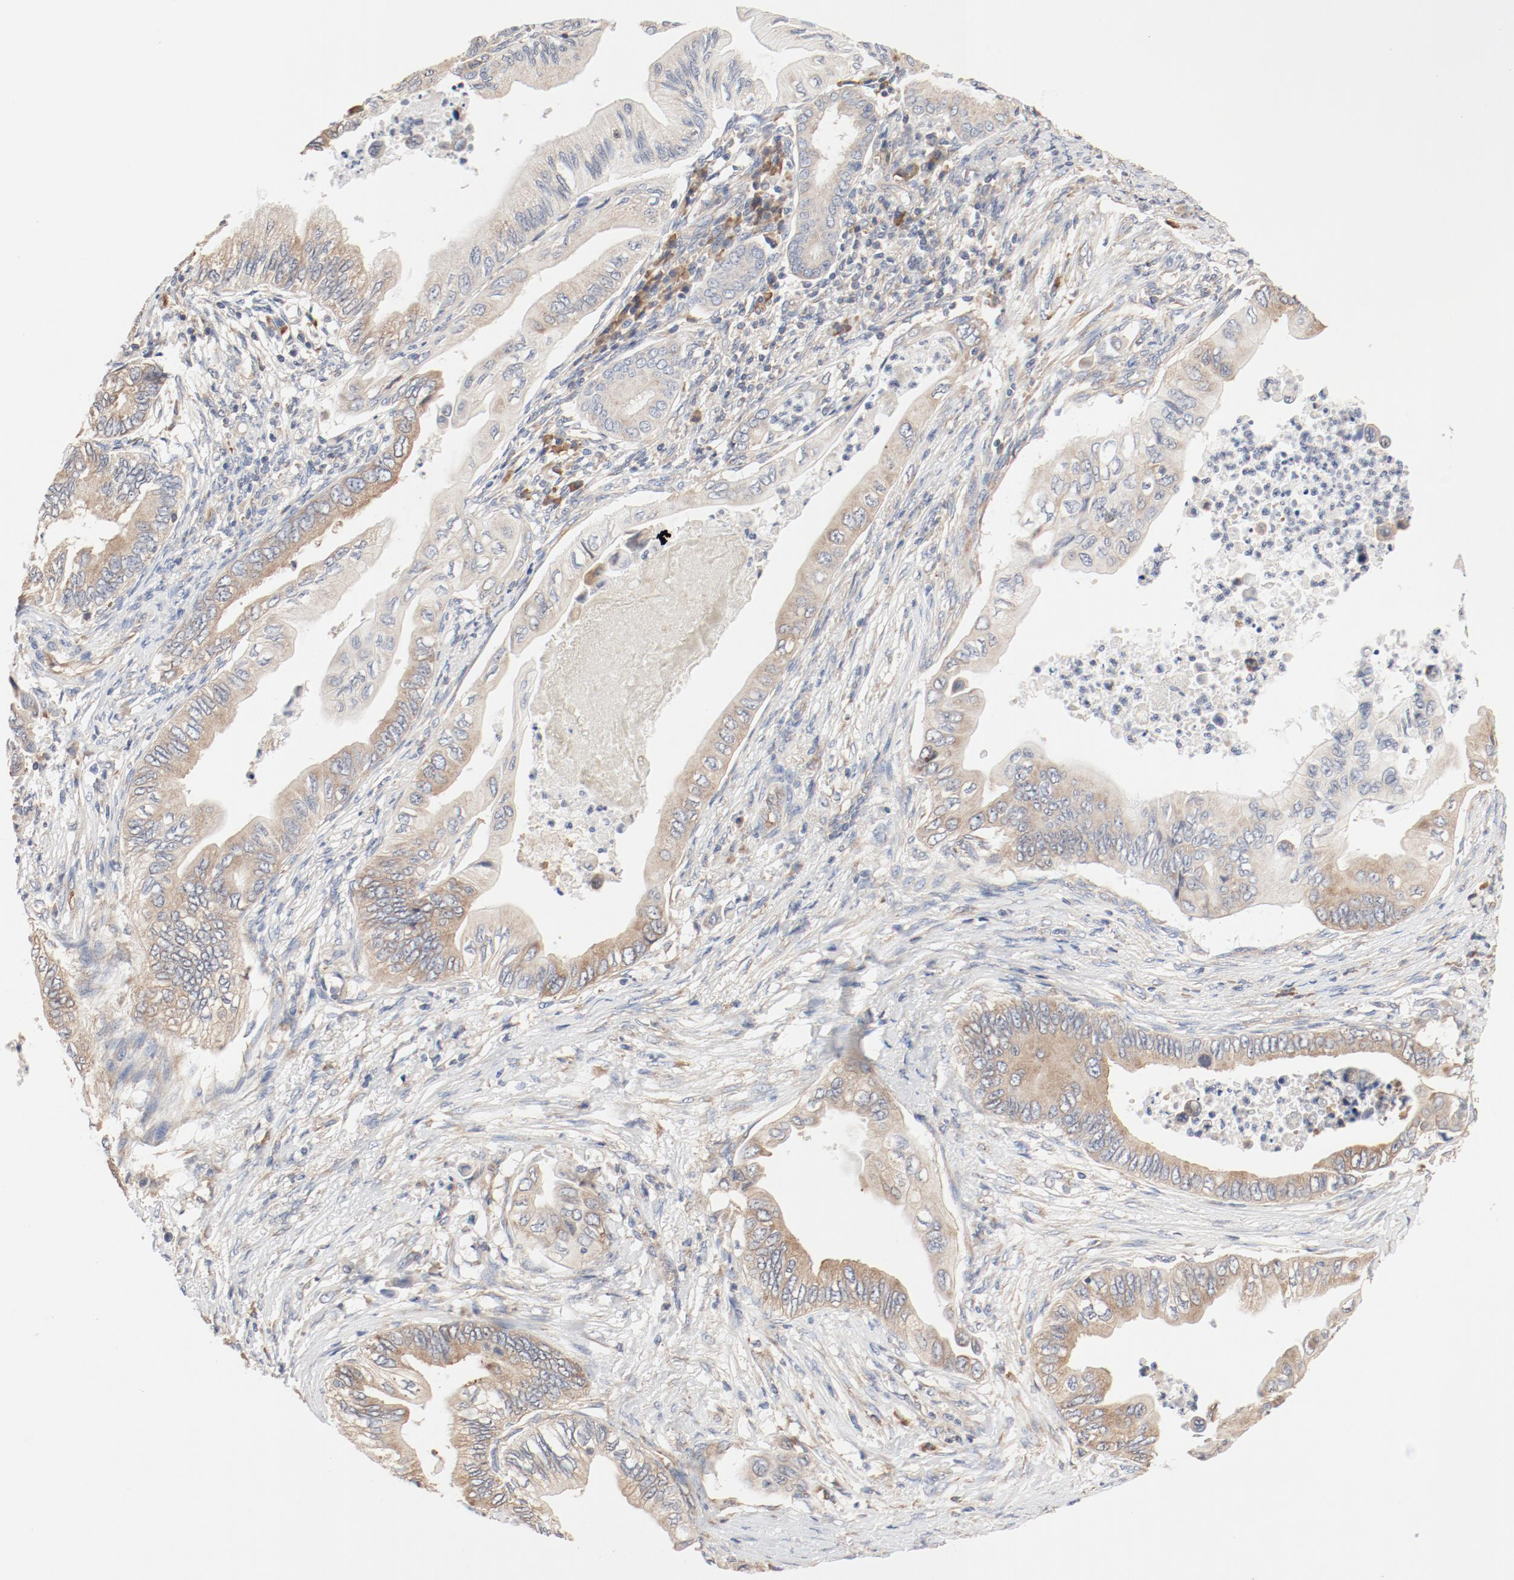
{"staining": {"intensity": "moderate", "quantity": ">75%", "location": "cytoplasmic/membranous"}, "tissue": "pancreatic cancer", "cell_type": "Tumor cells", "image_type": "cancer", "snomed": [{"axis": "morphology", "description": "Adenocarcinoma, NOS"}, {"axis": "topography", "description": "Pancreas"}], "caption": "Immunohistochemistry (IHC) (DAB) staining of human adenocarcinoma (pancreatic) reveals moderate cytoplasmic/membranous protein expression in about >75% of tumor cells. (IHC, brightfield microscopy, high magnification).", "gene": "RPS6", "patient": {"sex": "female", "age": 66}}